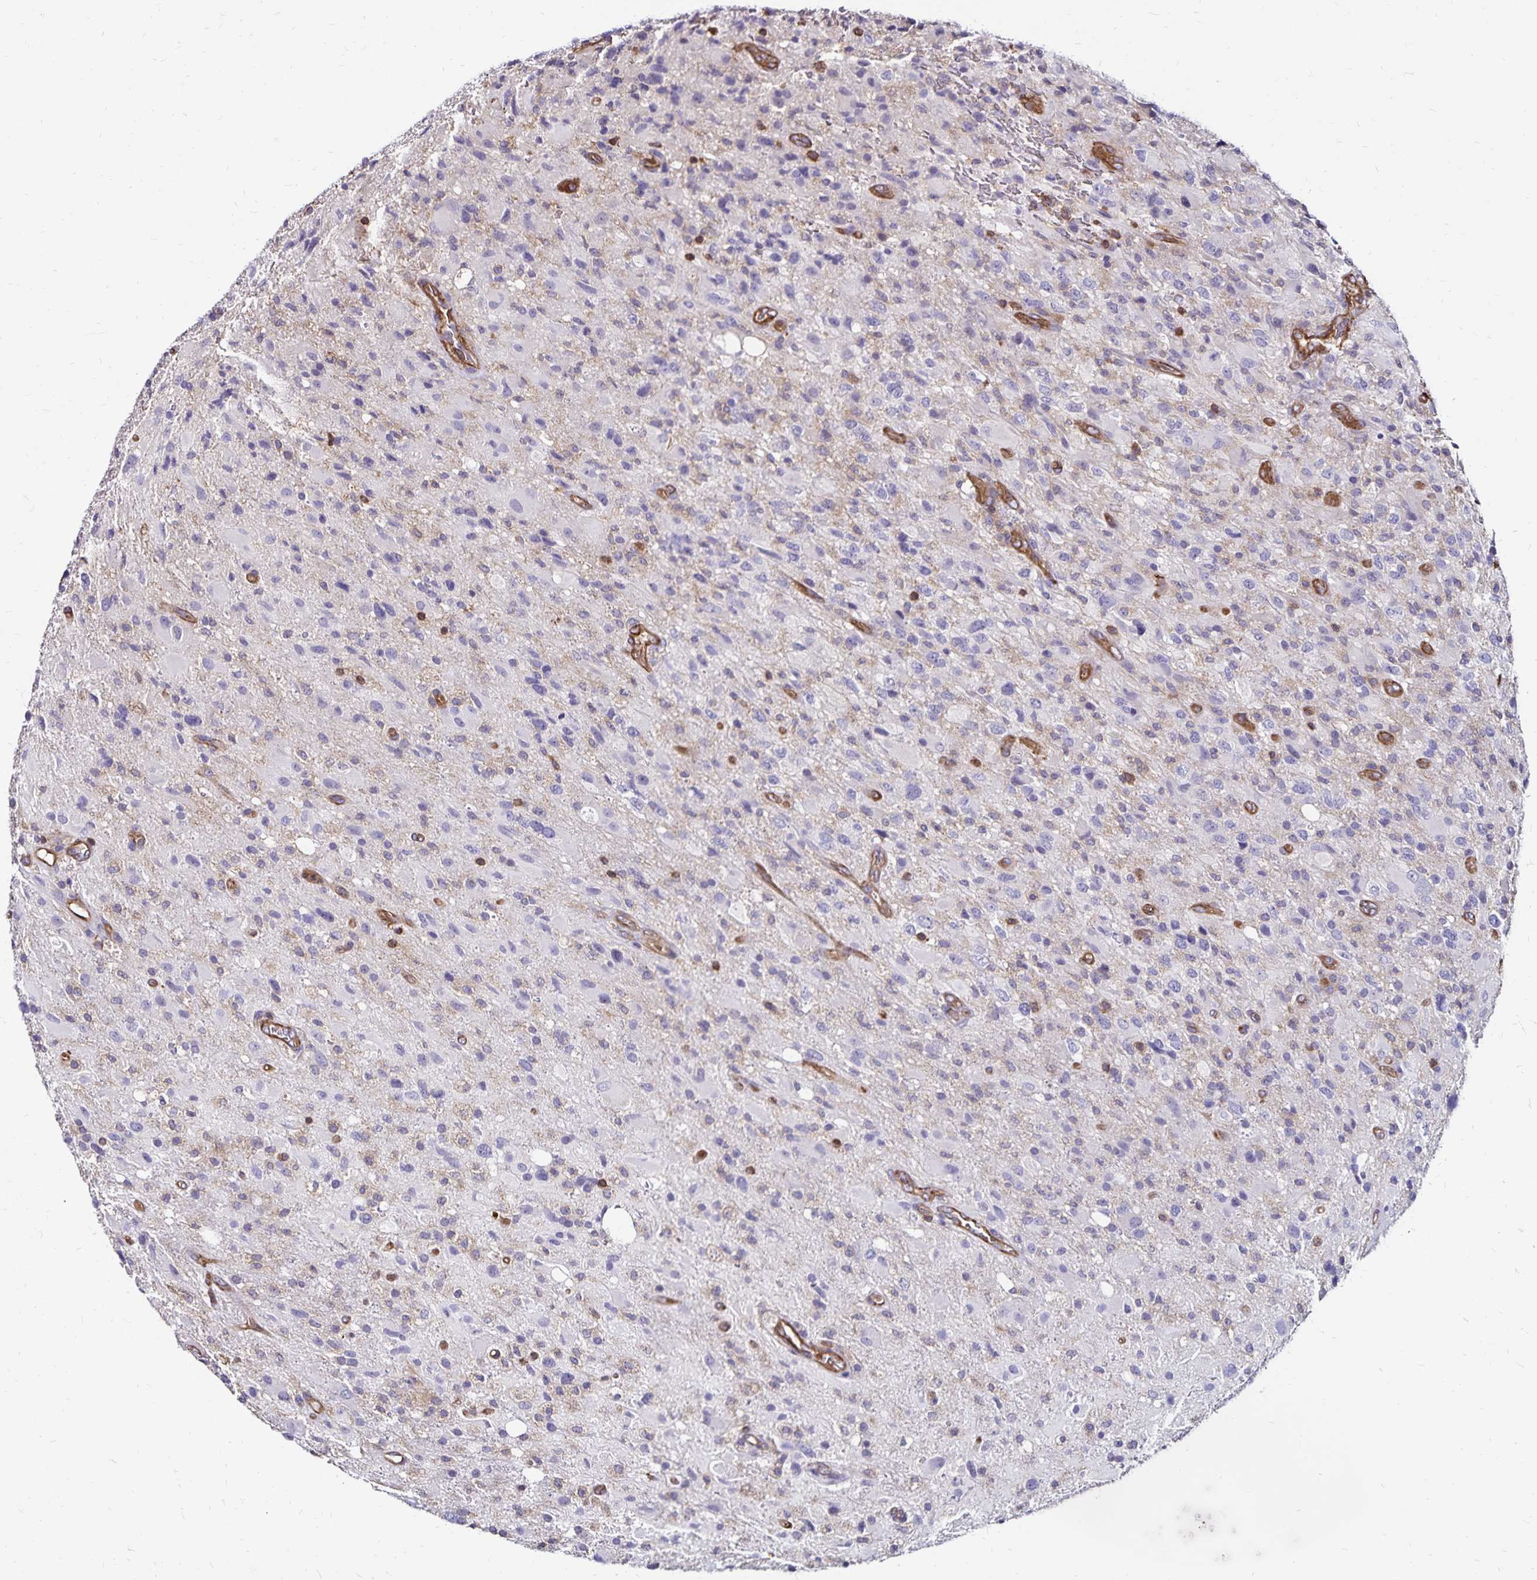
{"staining": {"intensity": "negative", "quantity": "none", "location": "none"}, "tissue": "glioma", "cell_type": "Tumor cells", "image_type": "cancer", "snomed": [{"axis": "morphology", "description": "Glioma, malignant, High grade"}, {"axis": "topography", "description": "Brain"}], "caption": "A high-resolution histopathology image shows IHC staining of malignant glioma (high-grade), which demonstrates no significant expression in tumor cells. (DAB IHC with hematoxylin counter stain).", "gene": "RPRML", "patient": {"sex": "male", "age": 53}}